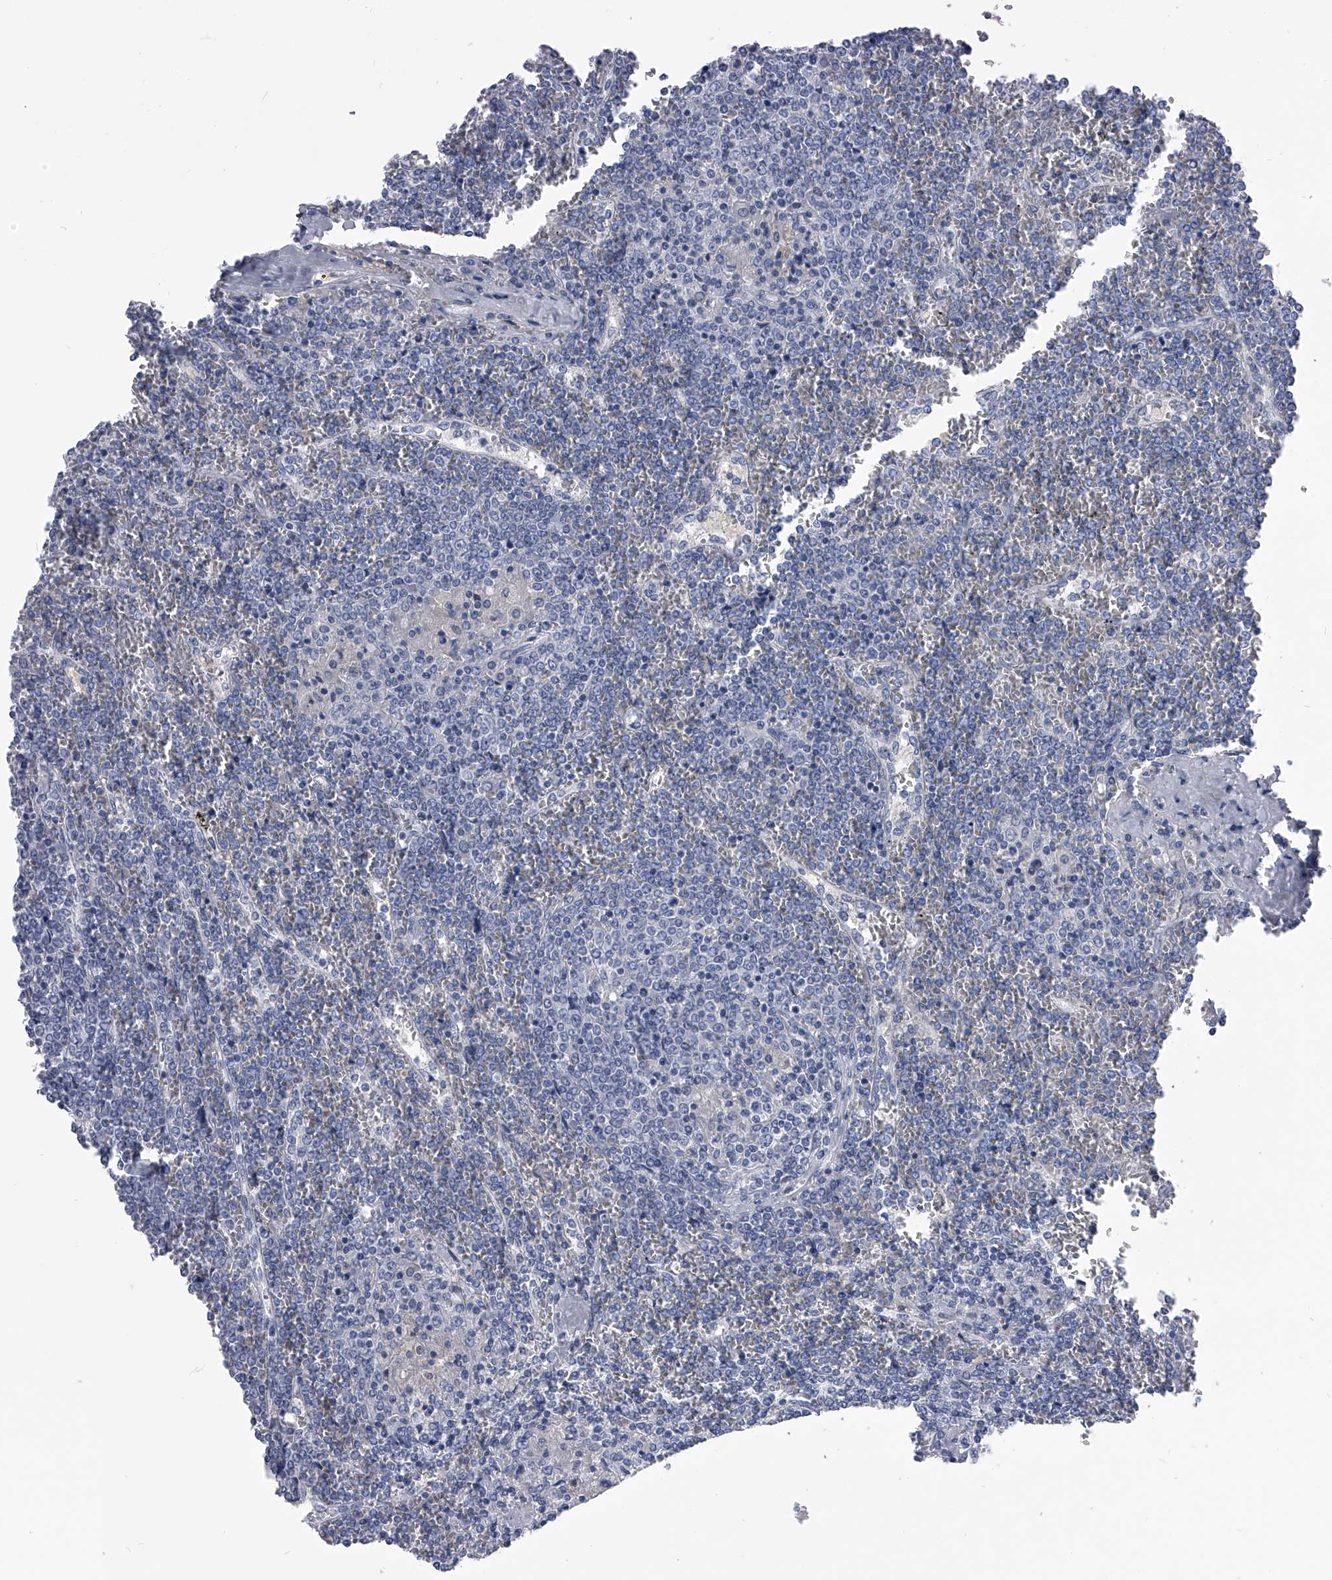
{"staining": {"intensity": "negative", "quantity": "none", "location": "none"}, "tissue": "lymphoma", "cell_type": "Tumor cells", "image_type": "cancer", "snomed": [{"axis": "morphology", "description": "Malignant lymphoma, non-Hodgkin's type, Low grade"}, {"axis": "topography", "description": "Spleen"}], "caption": "The IHC histopathology image has no significant expression in tumor cells of lymphoma tissue.", "gene": "PDXK", "patient": {"sex": "female", "age": 19}}